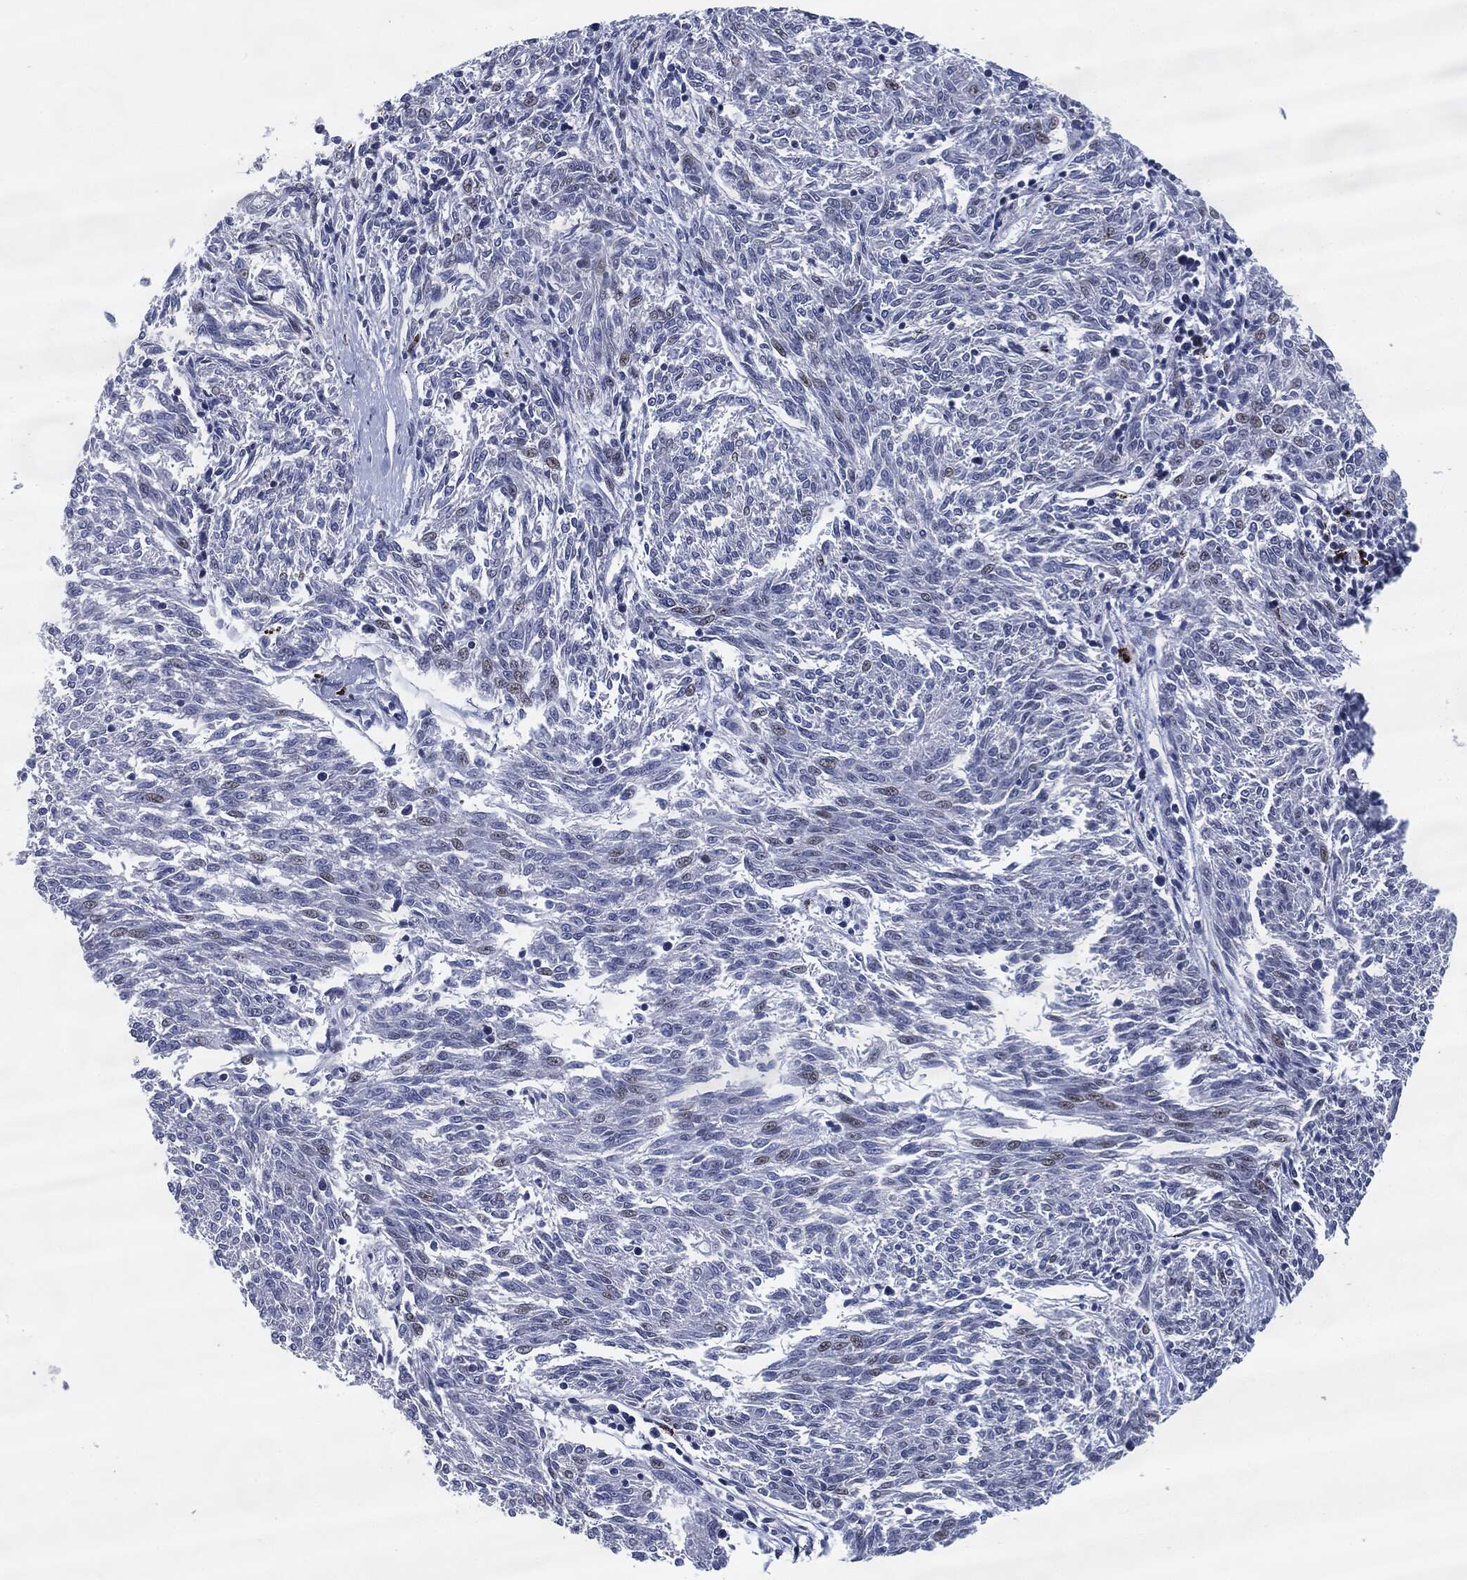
{"staining": {"intensity": "weak", "quantity": "<25%", "location": "nuclear"}, "tissue": "melanoma", "cell_type": "Tumor cells", "image_type": "cancer", "snomed": [{"axis": "morphology", "description": "Malignant melanoma, NOS"}, {"axis": "topography", "description": "Skin"}], "caption": "This micrograph is of melanoma stained with immunohistochemistry to label a protein in brown with the nuclei are counter-stained blue. There is no expression in tumor cells.", "gene": "MPO", "patient": {"sex": "female", "age": 72}}